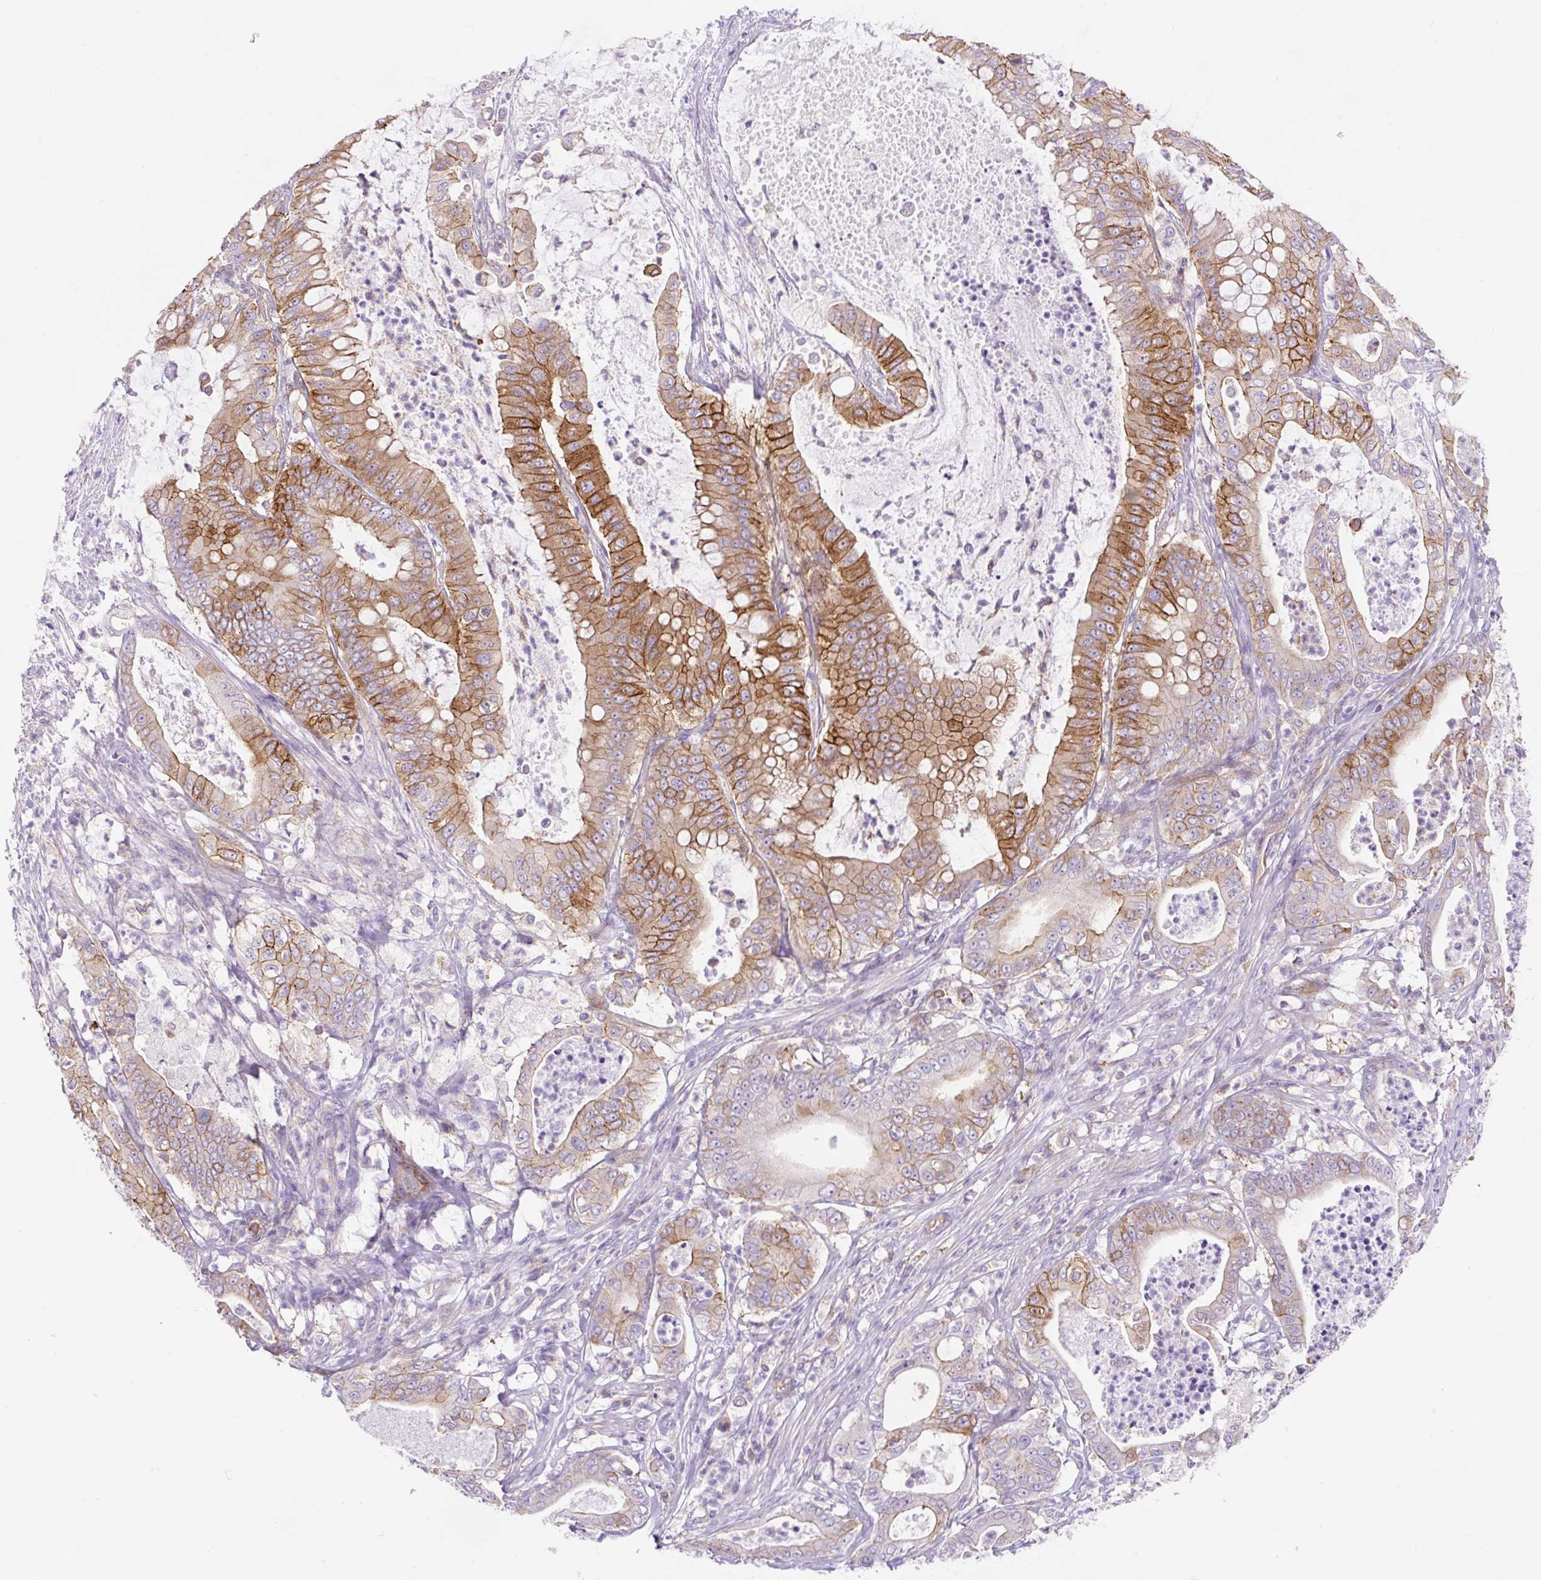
{"staining": {"intensity": "strong", "quantity": "25%-75%", "location": "cytoplasmic/membranous"}, "tissue": "pancreatic cancer", "cell_type": "Tumor cells", "image_type": "cancer", "snomed": [{"axis": "morphology", "description": "Adenocarcinoma, NOS"}, {"axis": "topography", "description": "Pancreas"}], "caption": "Tumor cells demonstrate high levels of strong cytoplasmic/membranous positivity in approximately 25%-75% of cells in human pancreatic adenocarcinoma.", "gene": "DNM2", "patient": {"sex": "male", "age": 71}}